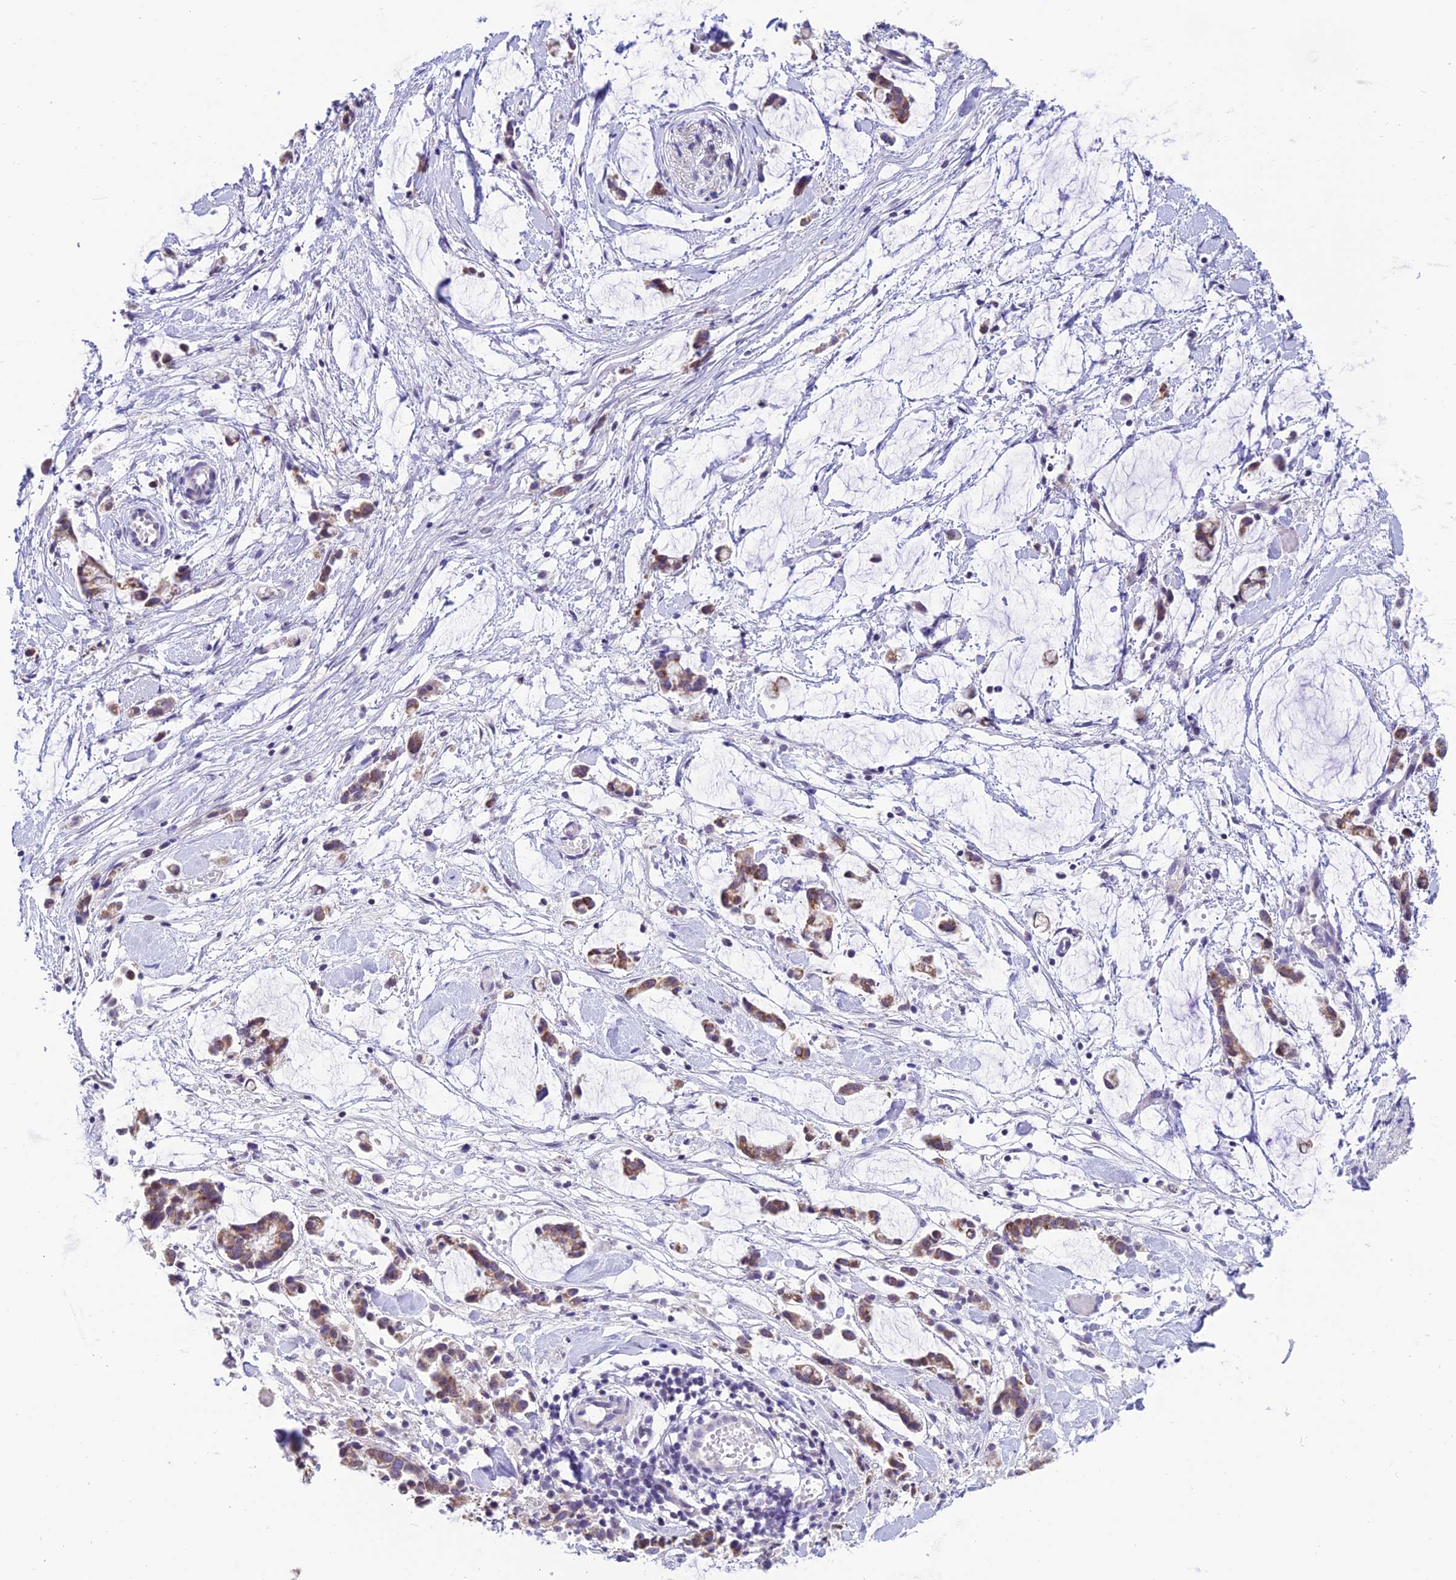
{"staining": {"intensity": "negative", "quantity": "none", "location": "none"}, "tissue": "adipose tissue", "cell_type": "Adipocytes", "image_type": "normal", "snomed": [{"axis": "morphology", "description": "Normal tissue, NOS"}, {"axis": "morphology", "description": "Adenocarcinoma, NOS"}, {"axis": "topography", "description": "Smooth muscle"}, {"axis": "topography", "description": "Colon"}], "caption": "IHC image of benign adipose tissue: human adipose tissue stained with DAB exhibits no significant protein positivity in adipocytes. Nuclei are stained in blue.", "gene": "SLC10A1", "patient": {"sex": "male", "age": 14}}